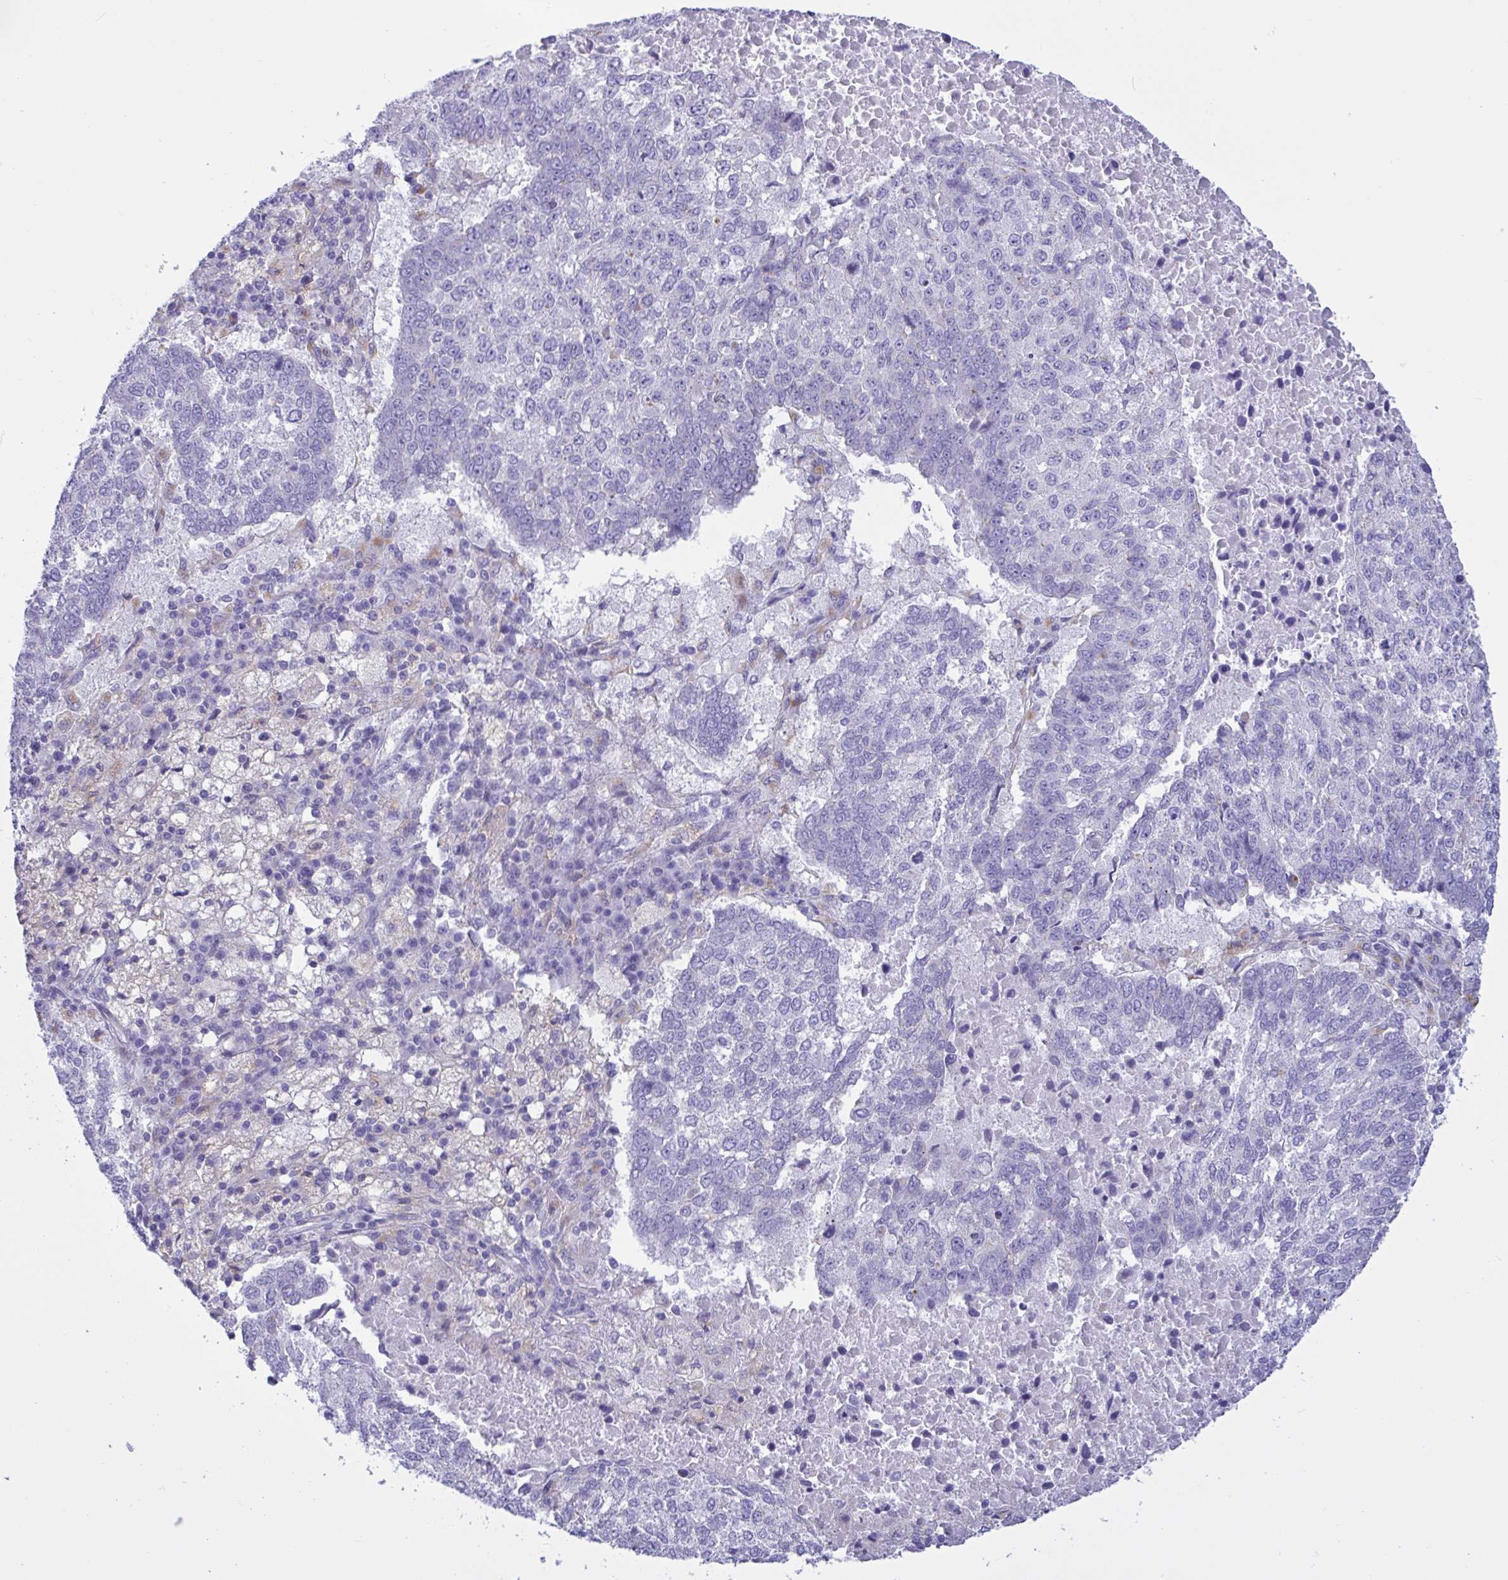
{"staining": {"intensity": "negative", "quantity": "none", "location": "none"}, "tissue": "lung cancer", "cell_type": "Tumor cells", "image_type": "cancer", "snomed": [{"axis": "morphology", "description": "Squamous cell carcinoma, NOS"}, {"axis": "topography", "description": "Lung"}], "caption": "The micrograph displays no significant expression in tumor cells of lung squamous cell carcinoma.", "gene": "RPL22L1", "patient": {"sex": "male", "age": 73}}